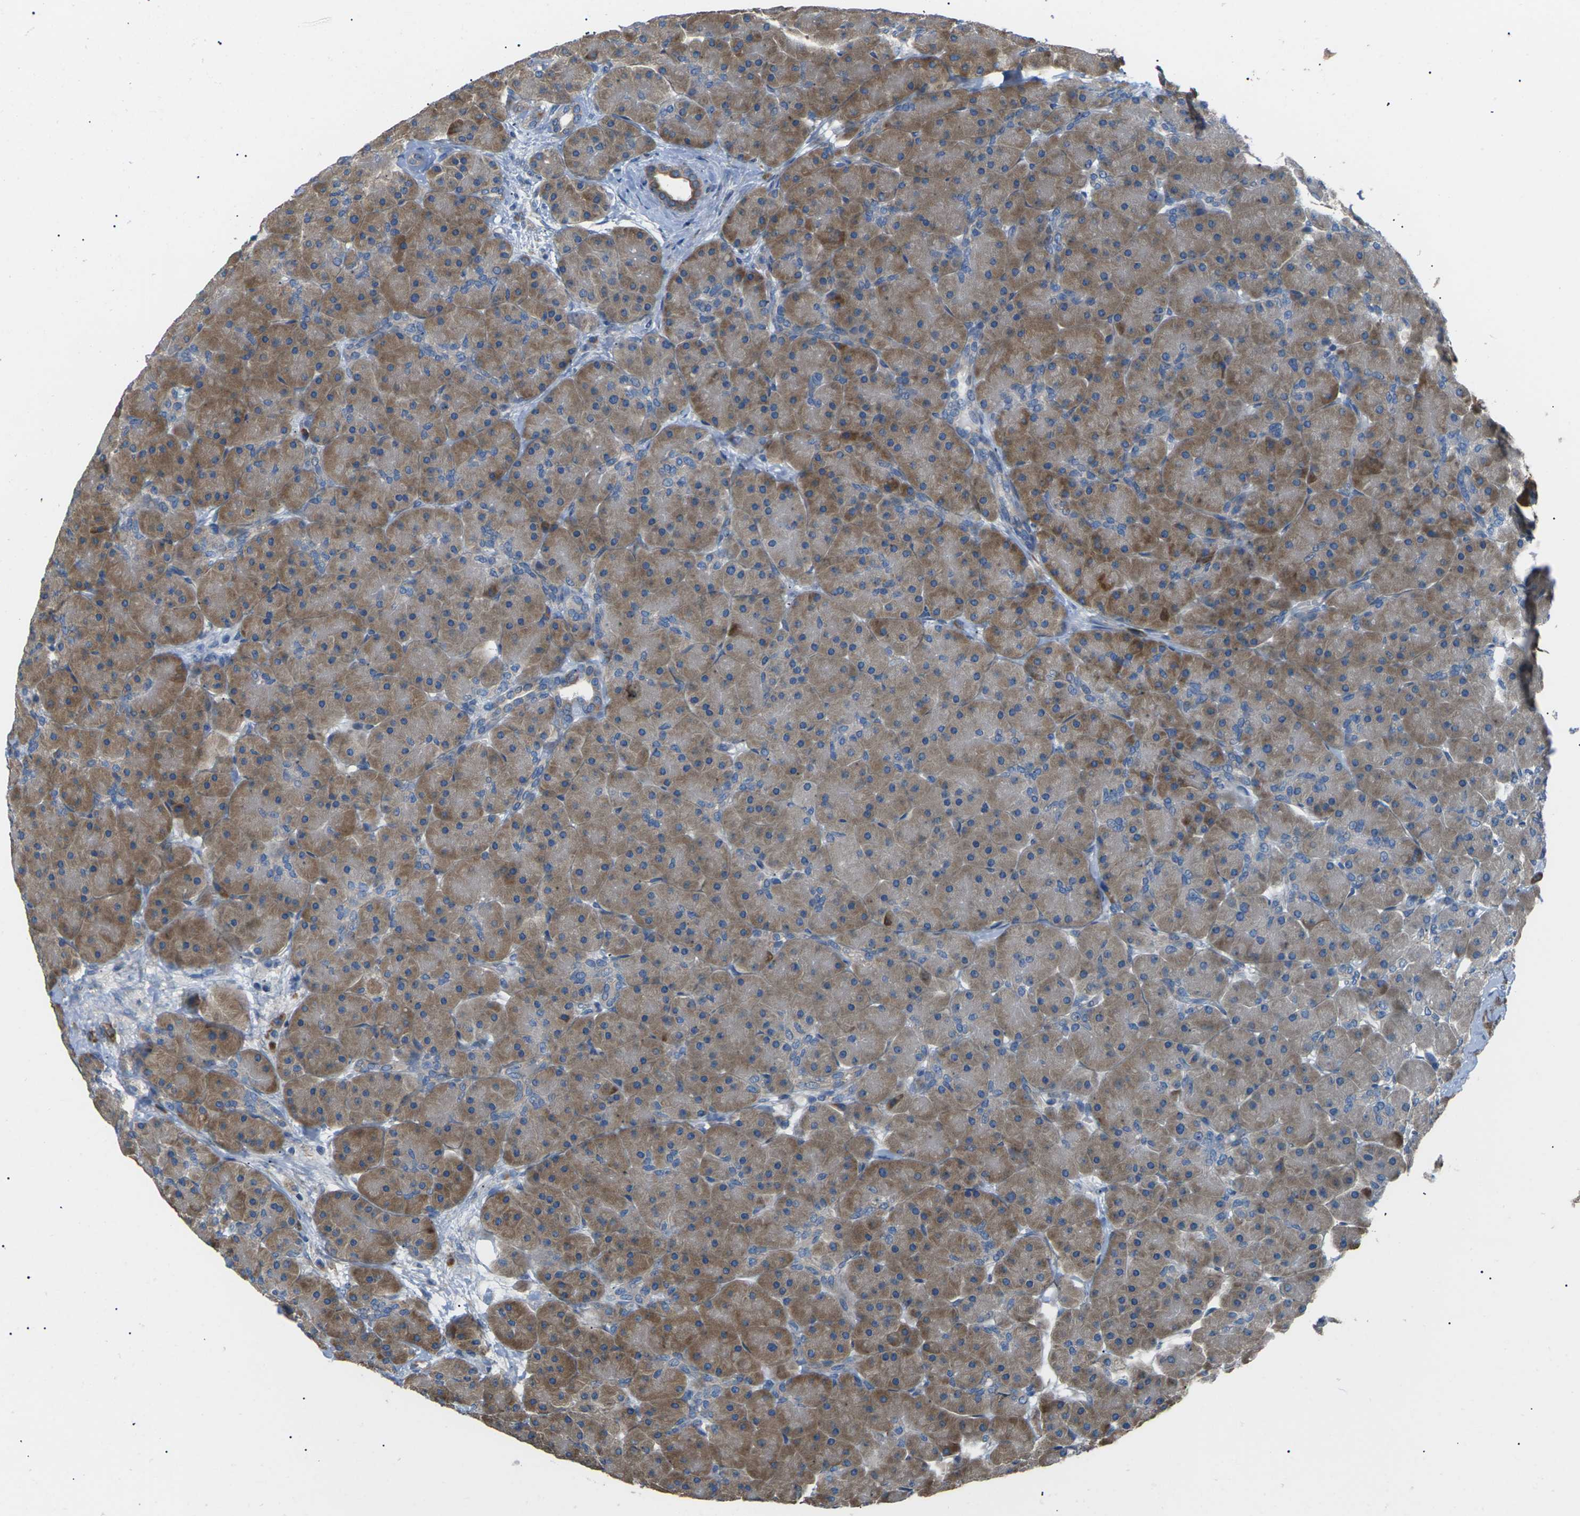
{"staining": {"intensity": "moderate", "quantity": ">75%", "location": "cytoplasmic/membranous"}, "tissue": "pancreas", "cell_type": "Exocrine glandular cells", "image_type": "normal", "snomed": [{"axis": "morphology", "description": "Normal tissue, NOS"}, {"axis": "topography", "description": "Pancreas"}], "caption": "The photomicrograph displays immunohistochemical staining of unremarkable pancreas. There is moderate cytoplasmic/membranous expression is seen in about >75% of exocrine glandular cells.", "gene": "KLHDC8B", "patient": {"sex": "male", "age": 66}}